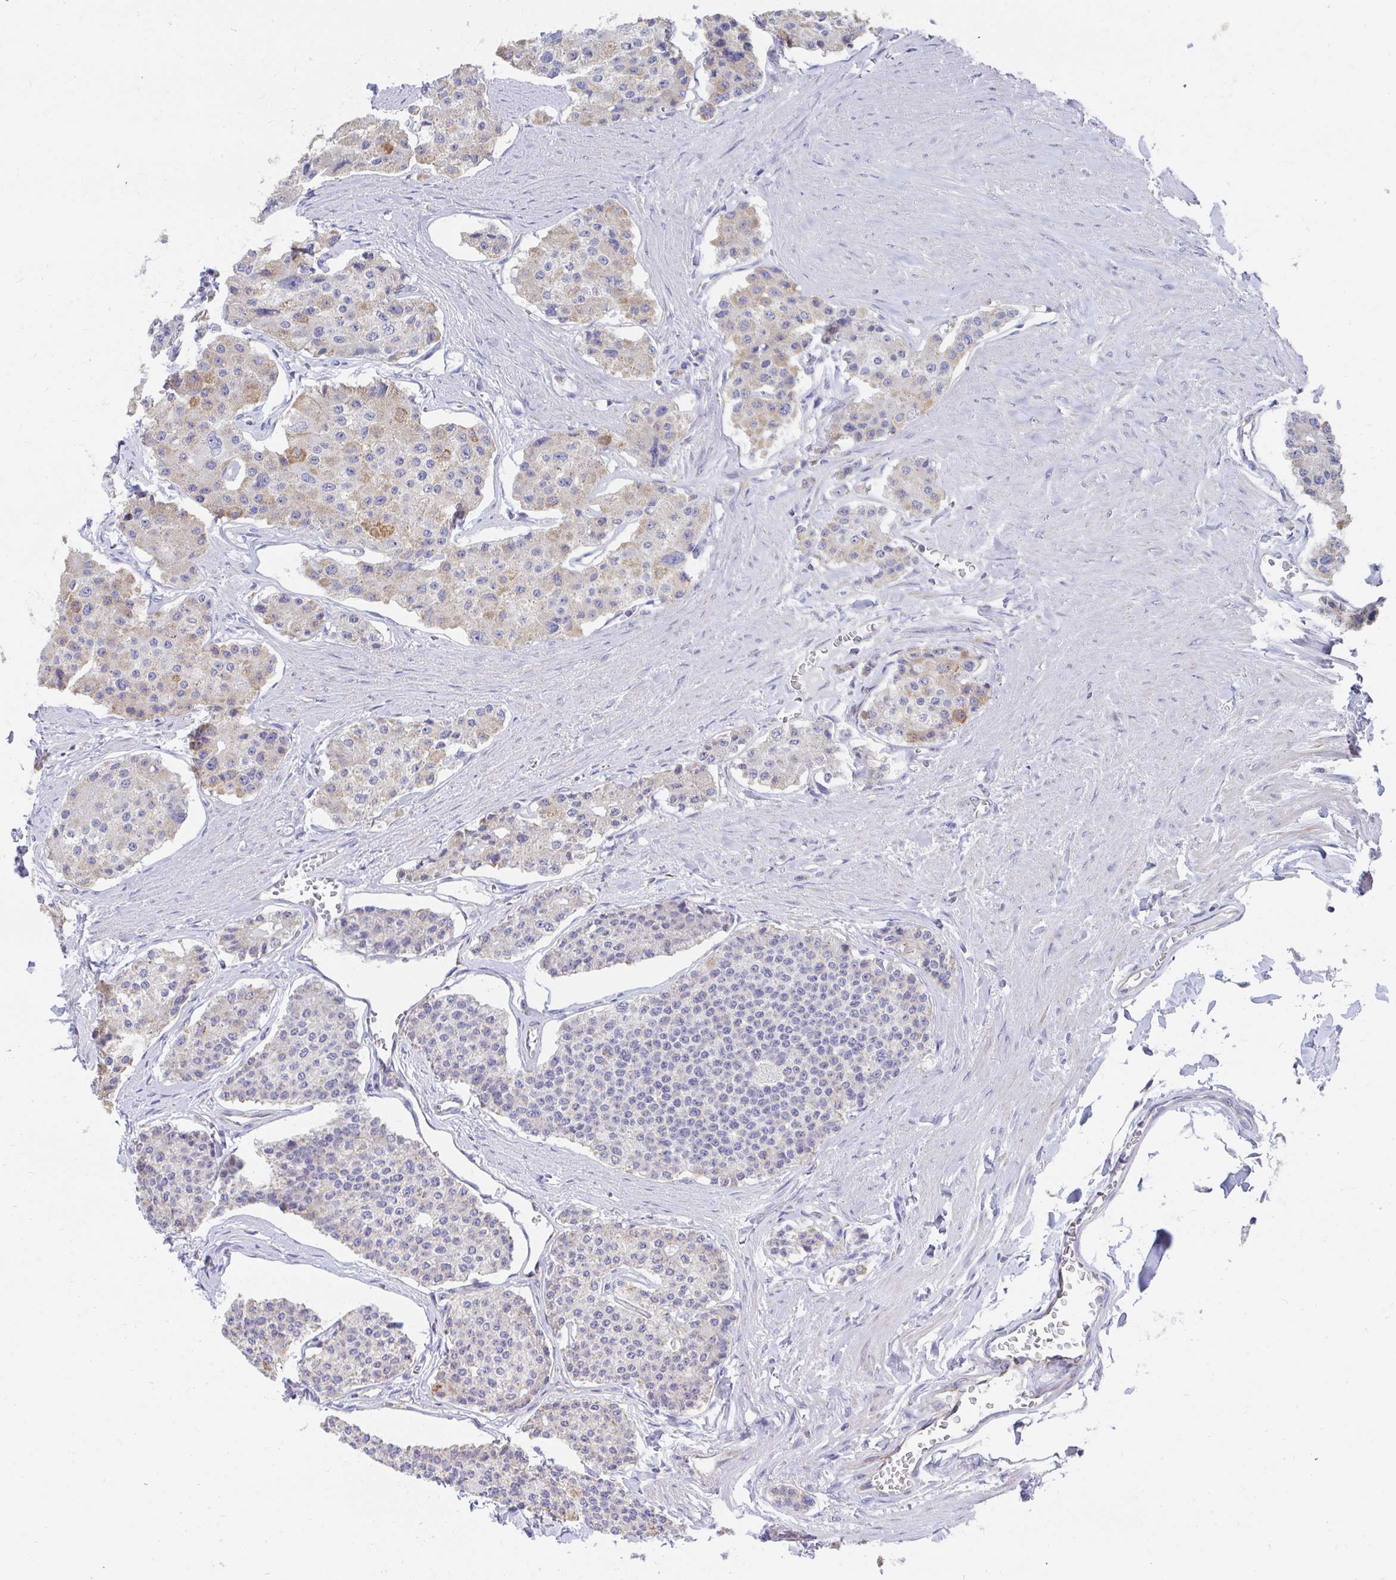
{"staining": {"intensity": "weak", "quantity": "<25%", "location": "cytoplasmic/membranous"}, "tissue": "carcinoid", "cell_type": "Tumor cells", "image_type": "cancer", "snomed": [{"axis": "morphology", "description": "Carcinoid, malignant, NOS"}, {"axis": "topography", "description": "Small intestine"}], "caption": "Tumor cells are negative for brown protein staining in carcinoid. (DAB (3,3'-diaminobenzidine) IHC with hematoxylin counter stain).", "gene": "PC", "patient": {"sex": "female", "age": 65}}